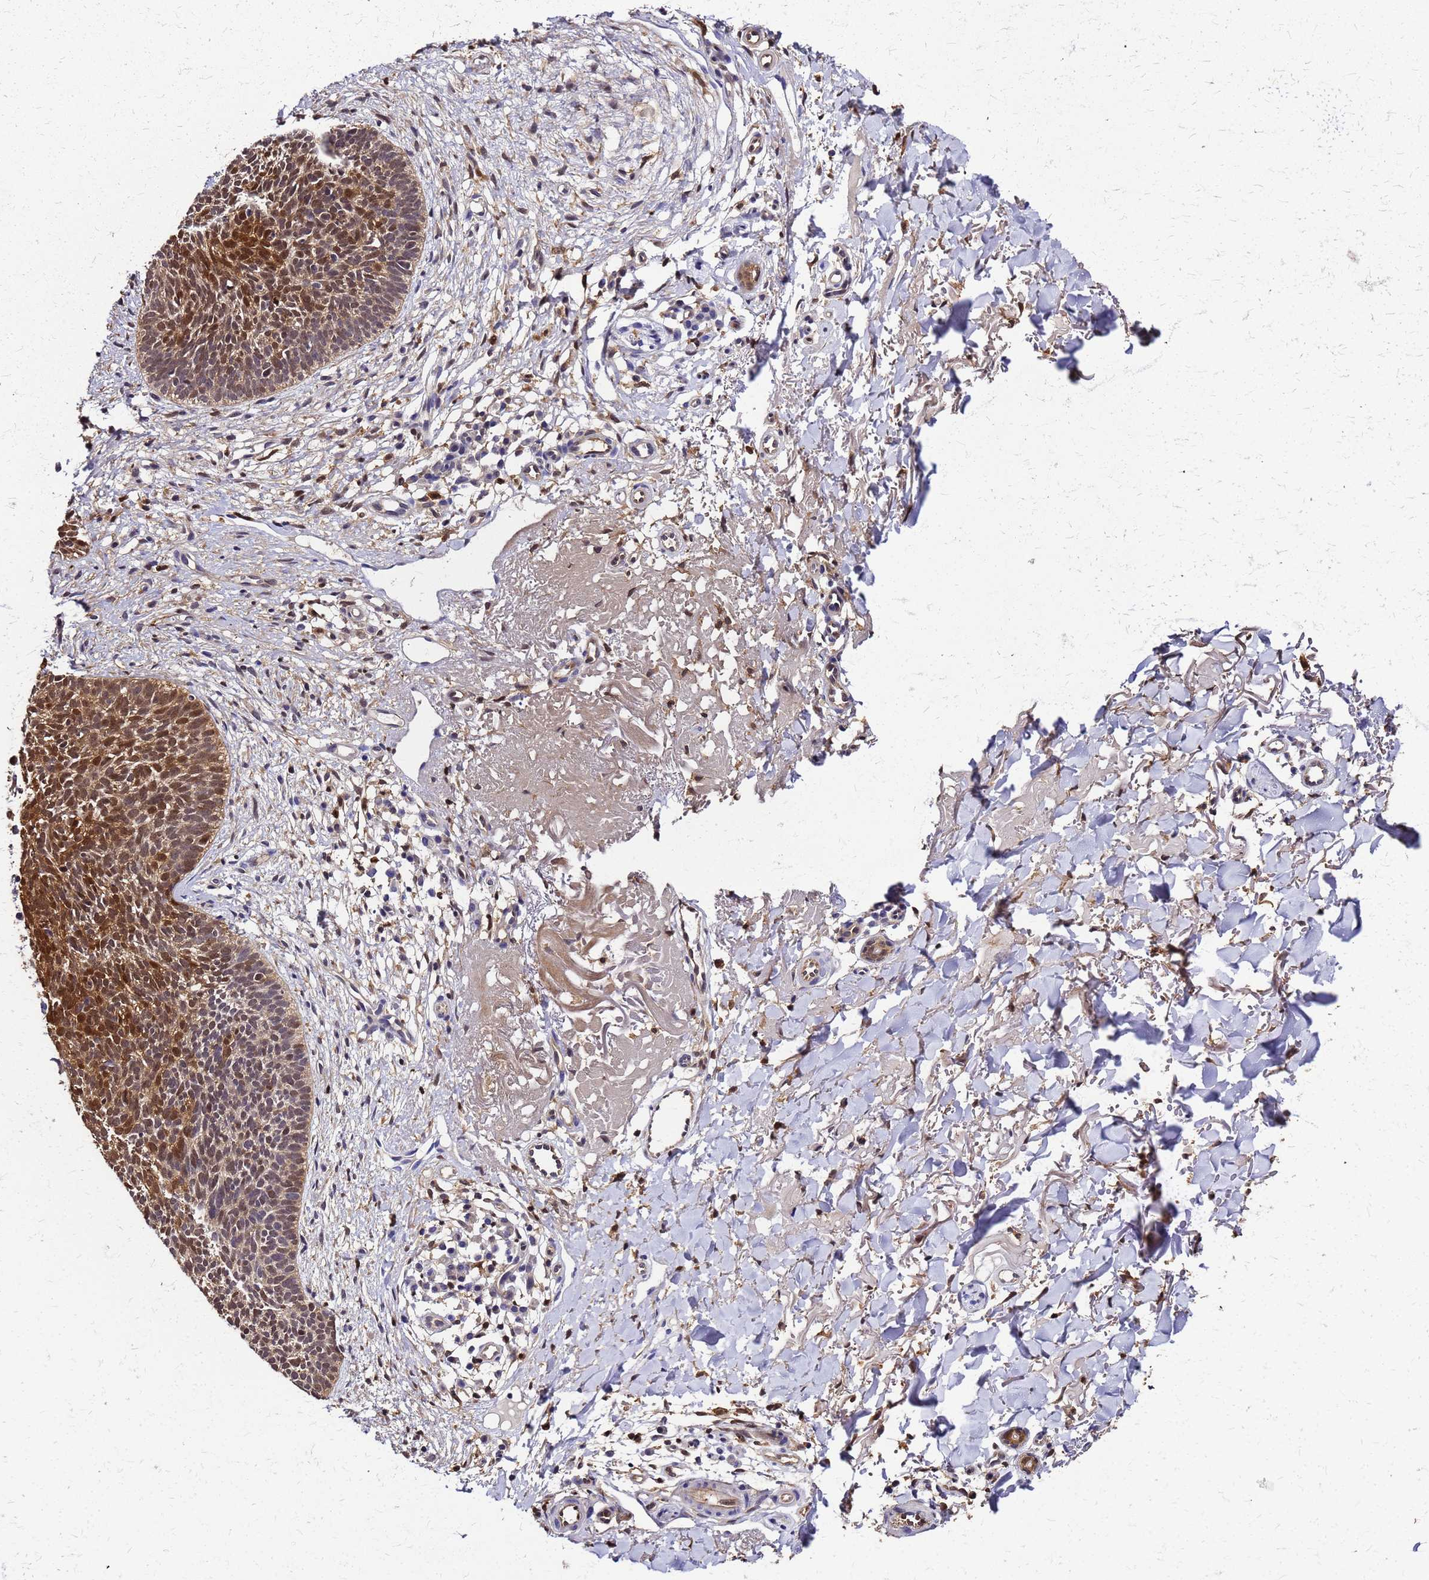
{"staining": {"intensity": "strong", "quantity": "25%-75%", "location": "cytoplasmic/membranous,nuclear"}, "tissue": "skin cancer", "cell_type": "Tumor cells", "image_type": "cancer", "snomed": [{"axis": "morphology", "description": "Basal cell carcinoma"}, {"axis": "topography", "description": "Skin"}], "caption": "This micrograph shows skin cancer (basal cell carcinoma) stained with immunohistochemistry (IHC) to label a protein in brown. The cytoplasmic/membranous and nuclear of tumor cells show strong positivity for the protein. Nuclei are counter-stained blue.", "gene": "S100A11", "patient": {"sex": "male", "age": 84}}